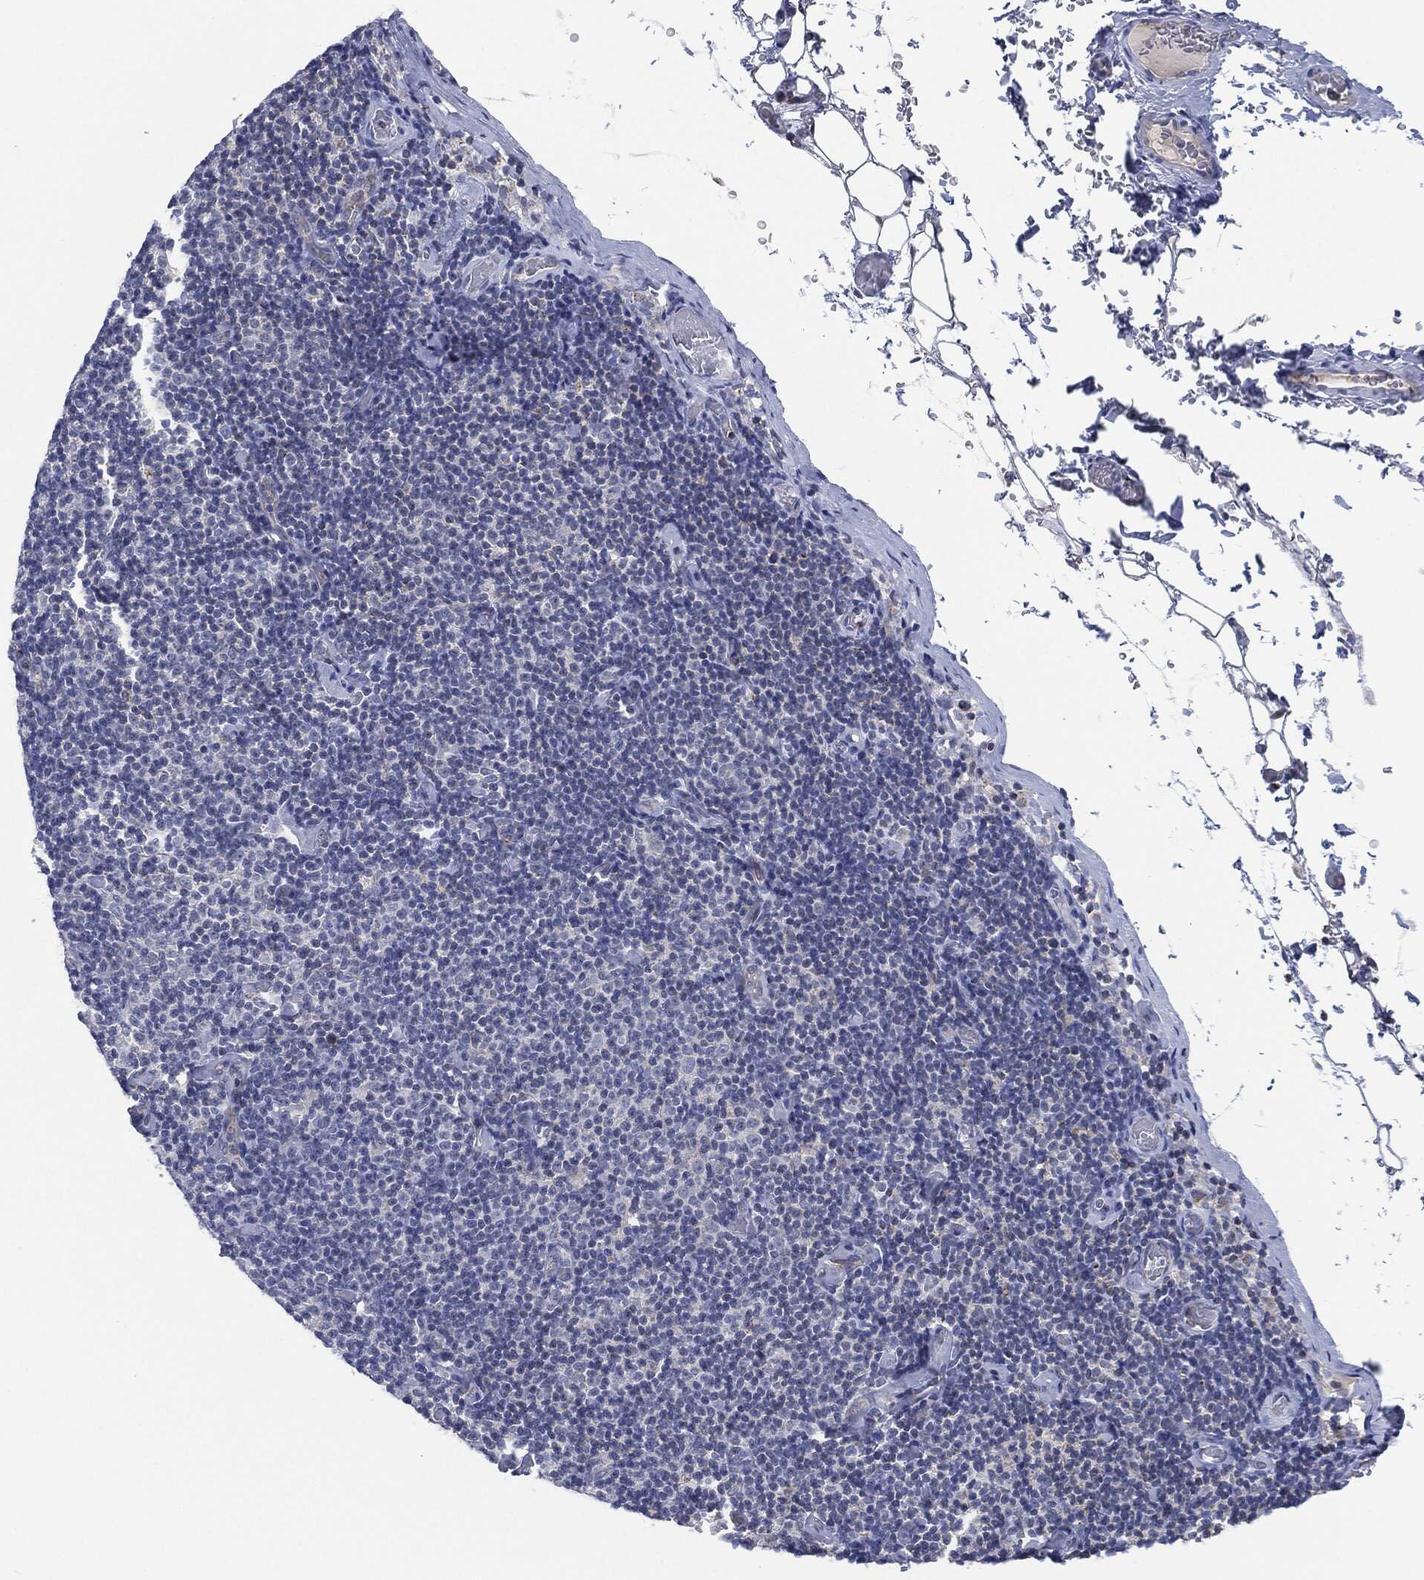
{"staining": {"intensity": "negative", "quantity": "none", "location": "none"}, "tissue": "lymphoma", "cell_type": "Tumor cells", "image_type": "cancer", "snomed": [{"axis": "morphology", "description": "Malignant lymphoma, non-Hodgkin's type, Low grade"}, {"axis": "topography", "description": "Lymph node"}], "caption": "This is a photomicrograph of immunohistochemistry (IHC) staining of lymphoma, which shows no positivity in tumor cells.", "gene": "SHROOM2", "patient": {"sex": "male", "age": 81}}